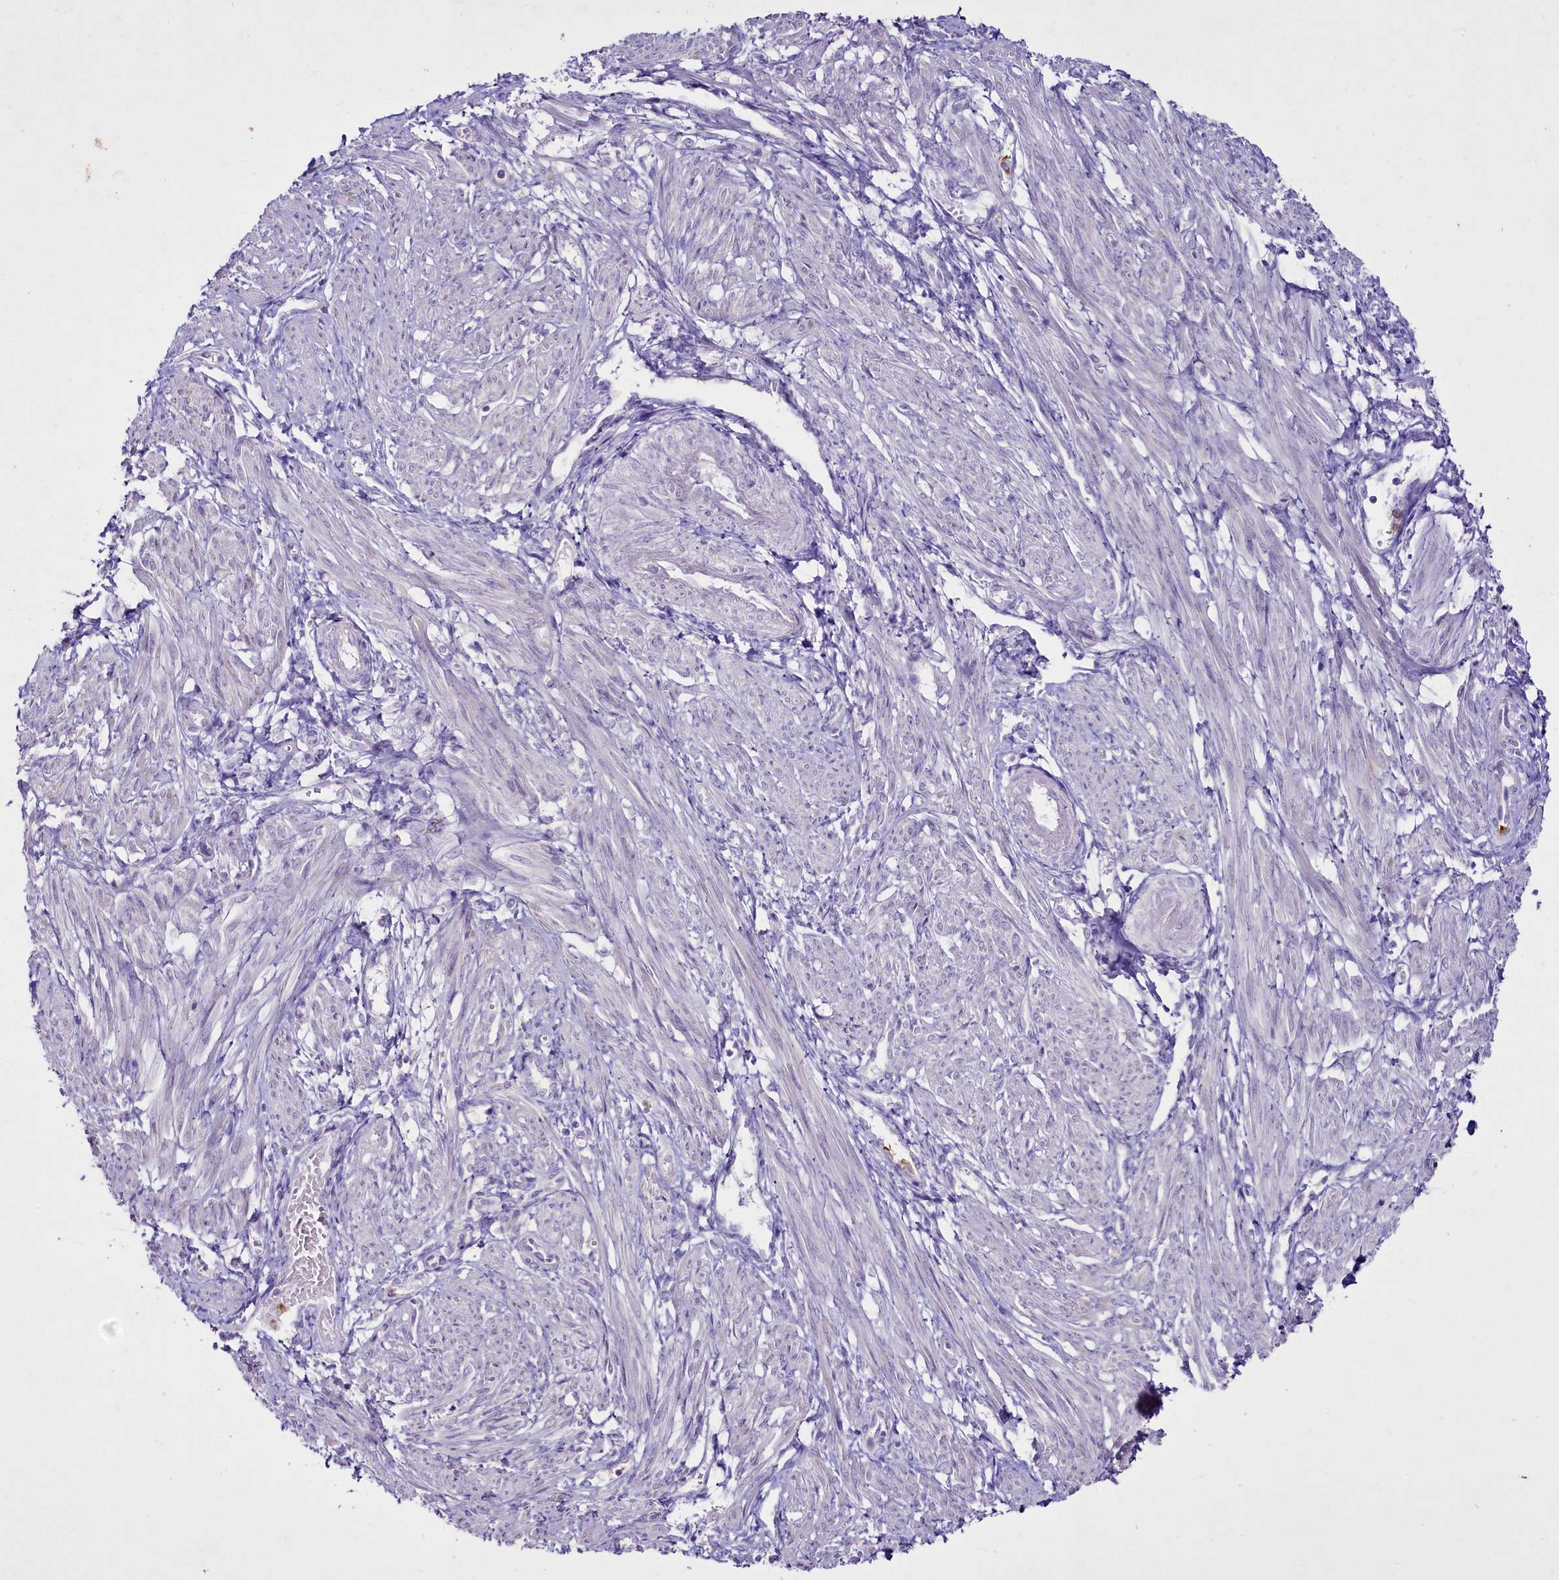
{"staining": {"intensity": "negative", "quantity": "none", "location": "none"}, "tissue": "smooth muscle", "cell_type": "Smooth muscle cells", "image_type": "normal", "snomed": [{"axis": "morphology", "description": "Normal tissue, NOS"}, {"axis": "topography", "description": "Smooth muscle"}], "caption": "Immunohistochemistry (IHC) of benign human smooth muscle demonstrates no positivity in smooth muscle cells.", "gene": "FAM209B", "patient": {"sex": "female", "age": 39}}